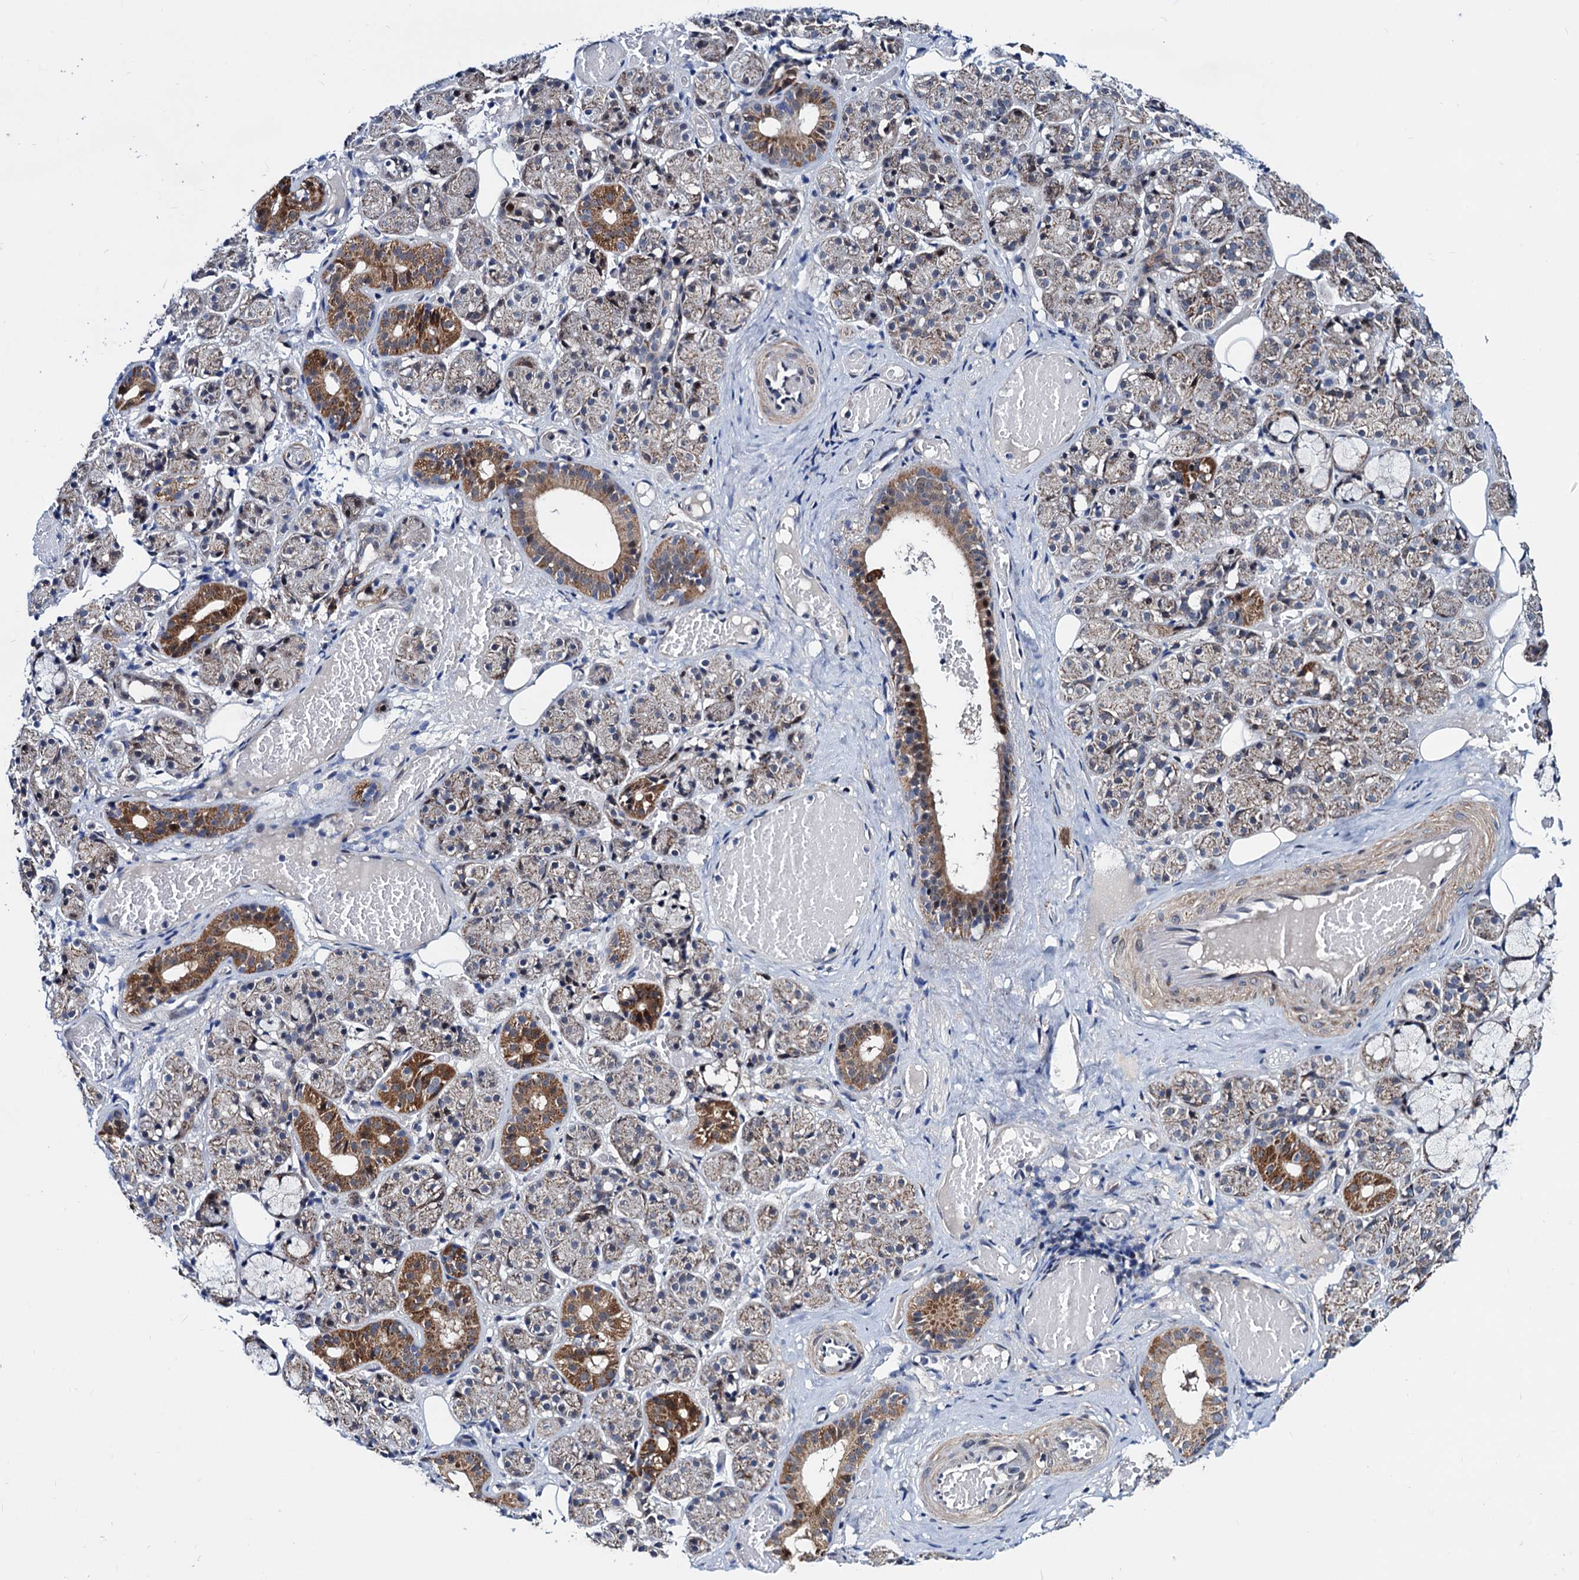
{"staining": {"intensity": "moderate", "quantity": "25%-75%", "location": "cytoplasmic/membranous"}, "tissue": "salivary gland", "cell_type": "Glandular cells", "image_type": "normal", "snomed": [{"axis": "morphology", "description": "Normal tissue, NOS"}, {"axis": "topography", "description": "Salivary gland"}], "caption": "This histopathology image reveals unremarkable salivary gland stained with immunohistochemistry to label a protein in brown. The cytoplasmic/membranous of glandular cells show moderate positivity for the protein. Nuclei are counter-stained blue.", "gene": "COA4", "patient": {"sex": "male", "age": 63}}